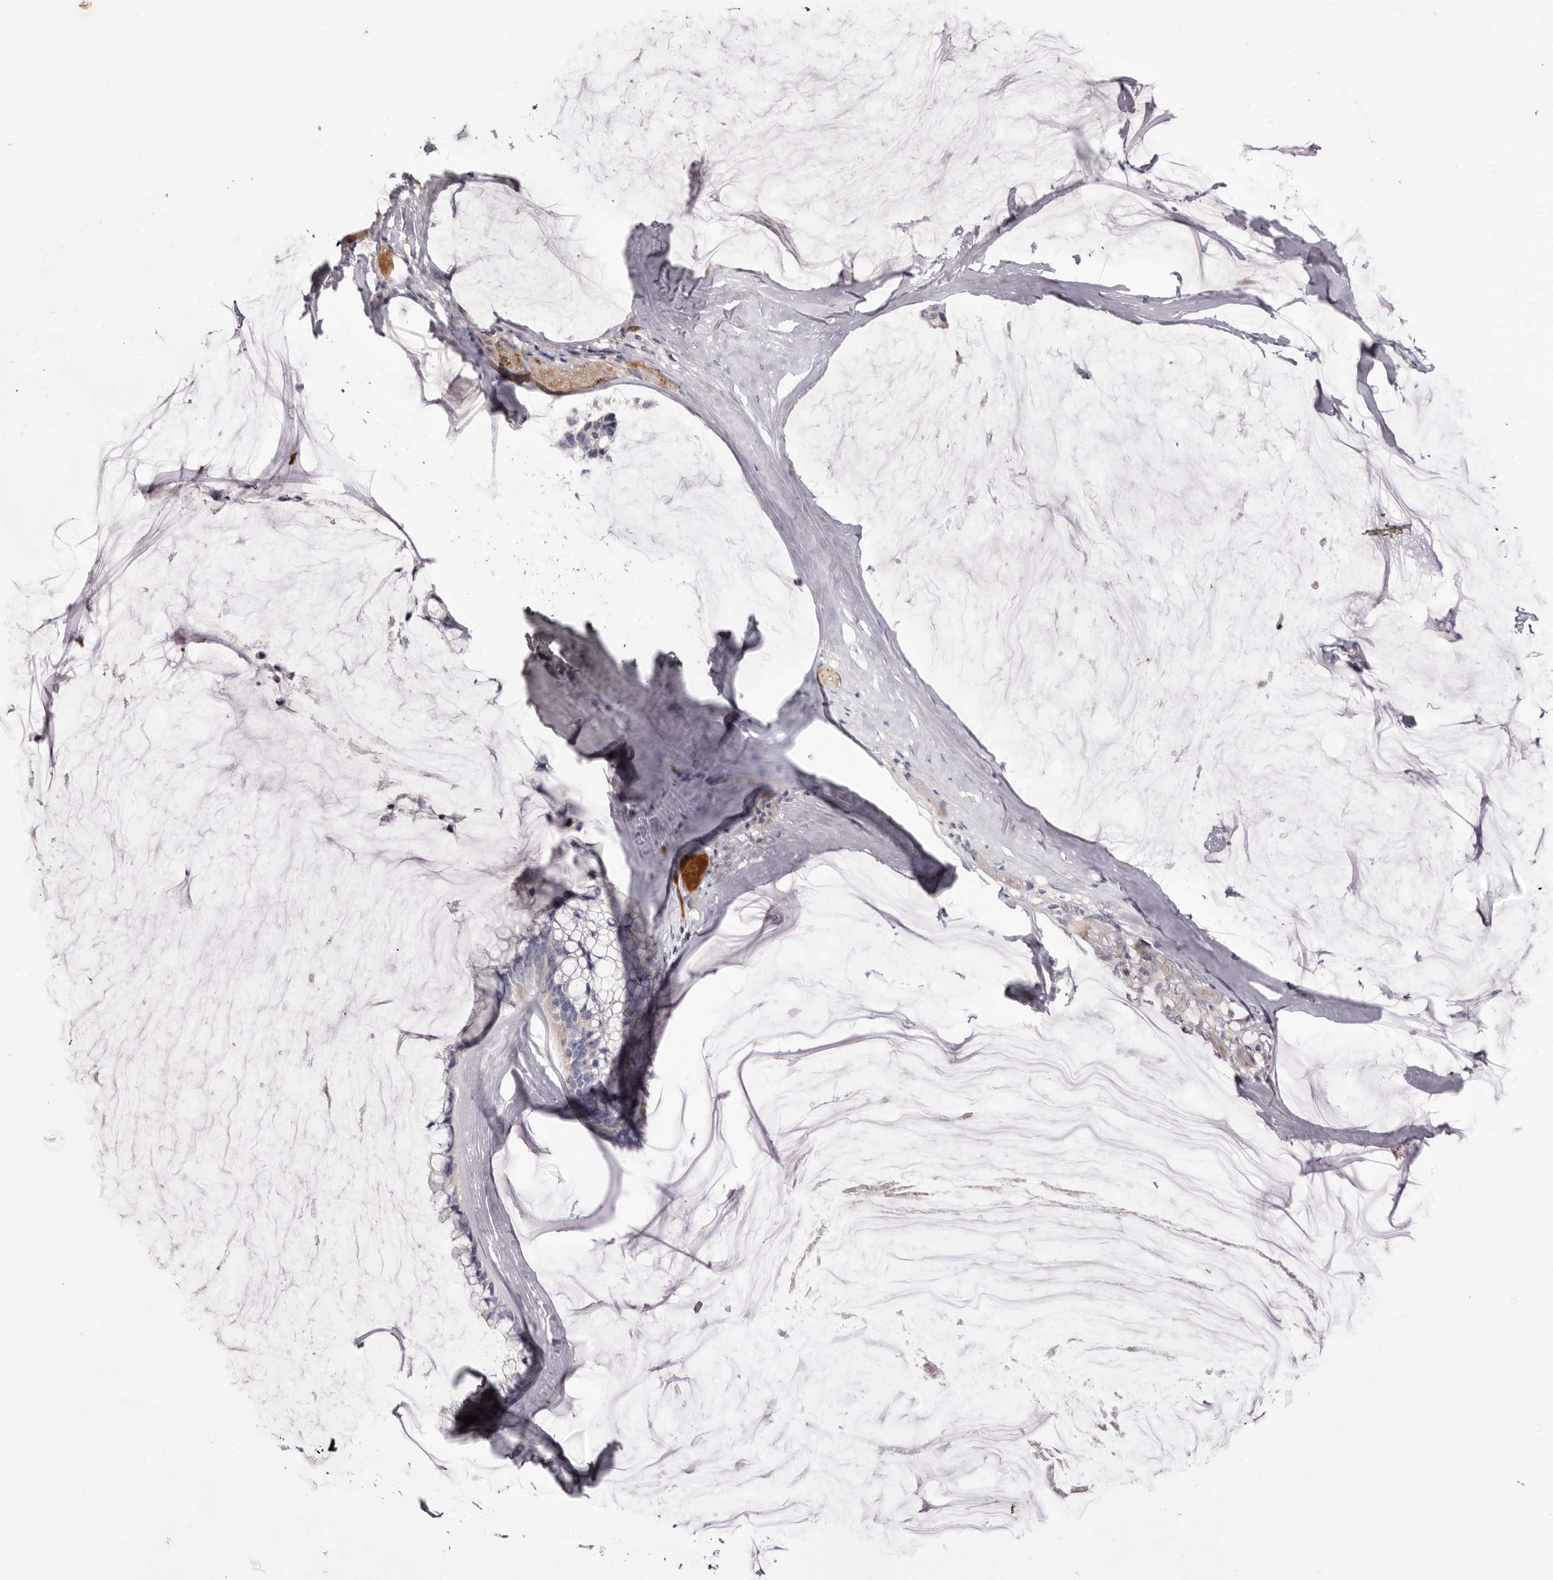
{"staining": {"intensity": "negative", "quantity": "none", "location": "none"}, "tissue": "ovarian cancer", "cell_type": "Tumor cells", "image_type": "cancer", "snomed": [{"axis": "morphology", "description": "Cystadenocarcinoma, mucinous, NOS"}, {"axis": "topography", "description": "Ovary"}], "caption": "This is an immunohistochemistry histopathology image of human ovarian cancer. There is no expression in tumor cells.", "gene": "LMLN", "patient": {"sex": "female", "age": 39}}